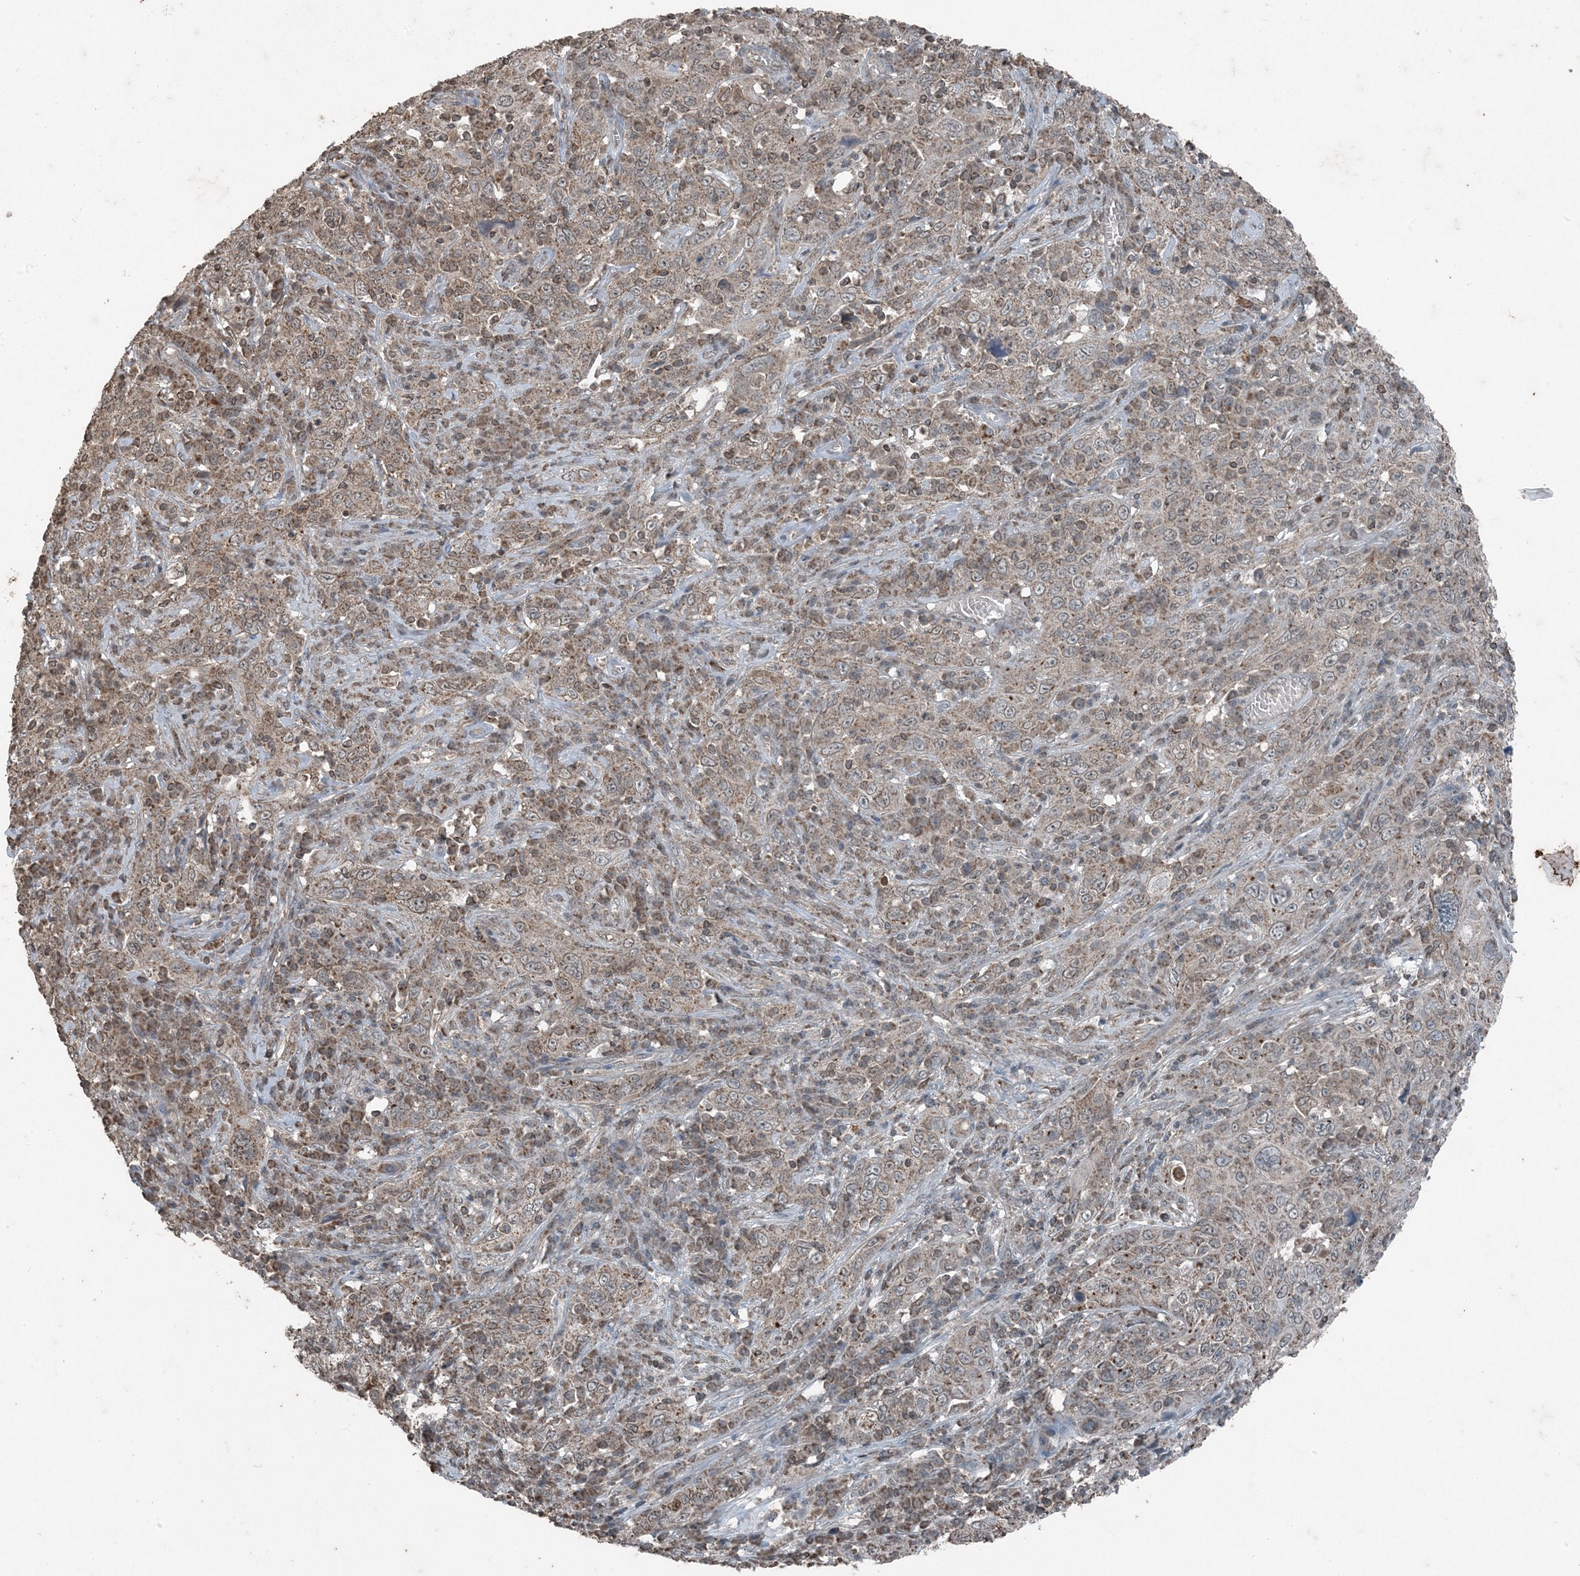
{"staining": {"intensity": "weak", "quantity": ">75%", "location": "cytoplasmic/membranous"}, "tissue": "cervical cancer", "cell_type": "Tumor cells", "image_type": "cancer", "snomed": [{"axis": "morphology", "description": "Squamous cell carcinoma, NOS"}, {"axis": "topography", "description": "Cervix"}], "caption": "Immunohistochemistry (DAB) staining of cervical squamous cell carcinoma demonstrates weak cytoplasmic/membranous protein positivity in approximately >75% of tumor cells. Immunohistochemistry (ihc) stains the protein in brown and the nuclei are stained blue.", "gene": "GNL1", "patient": {"sex": "female", "age": 46}}